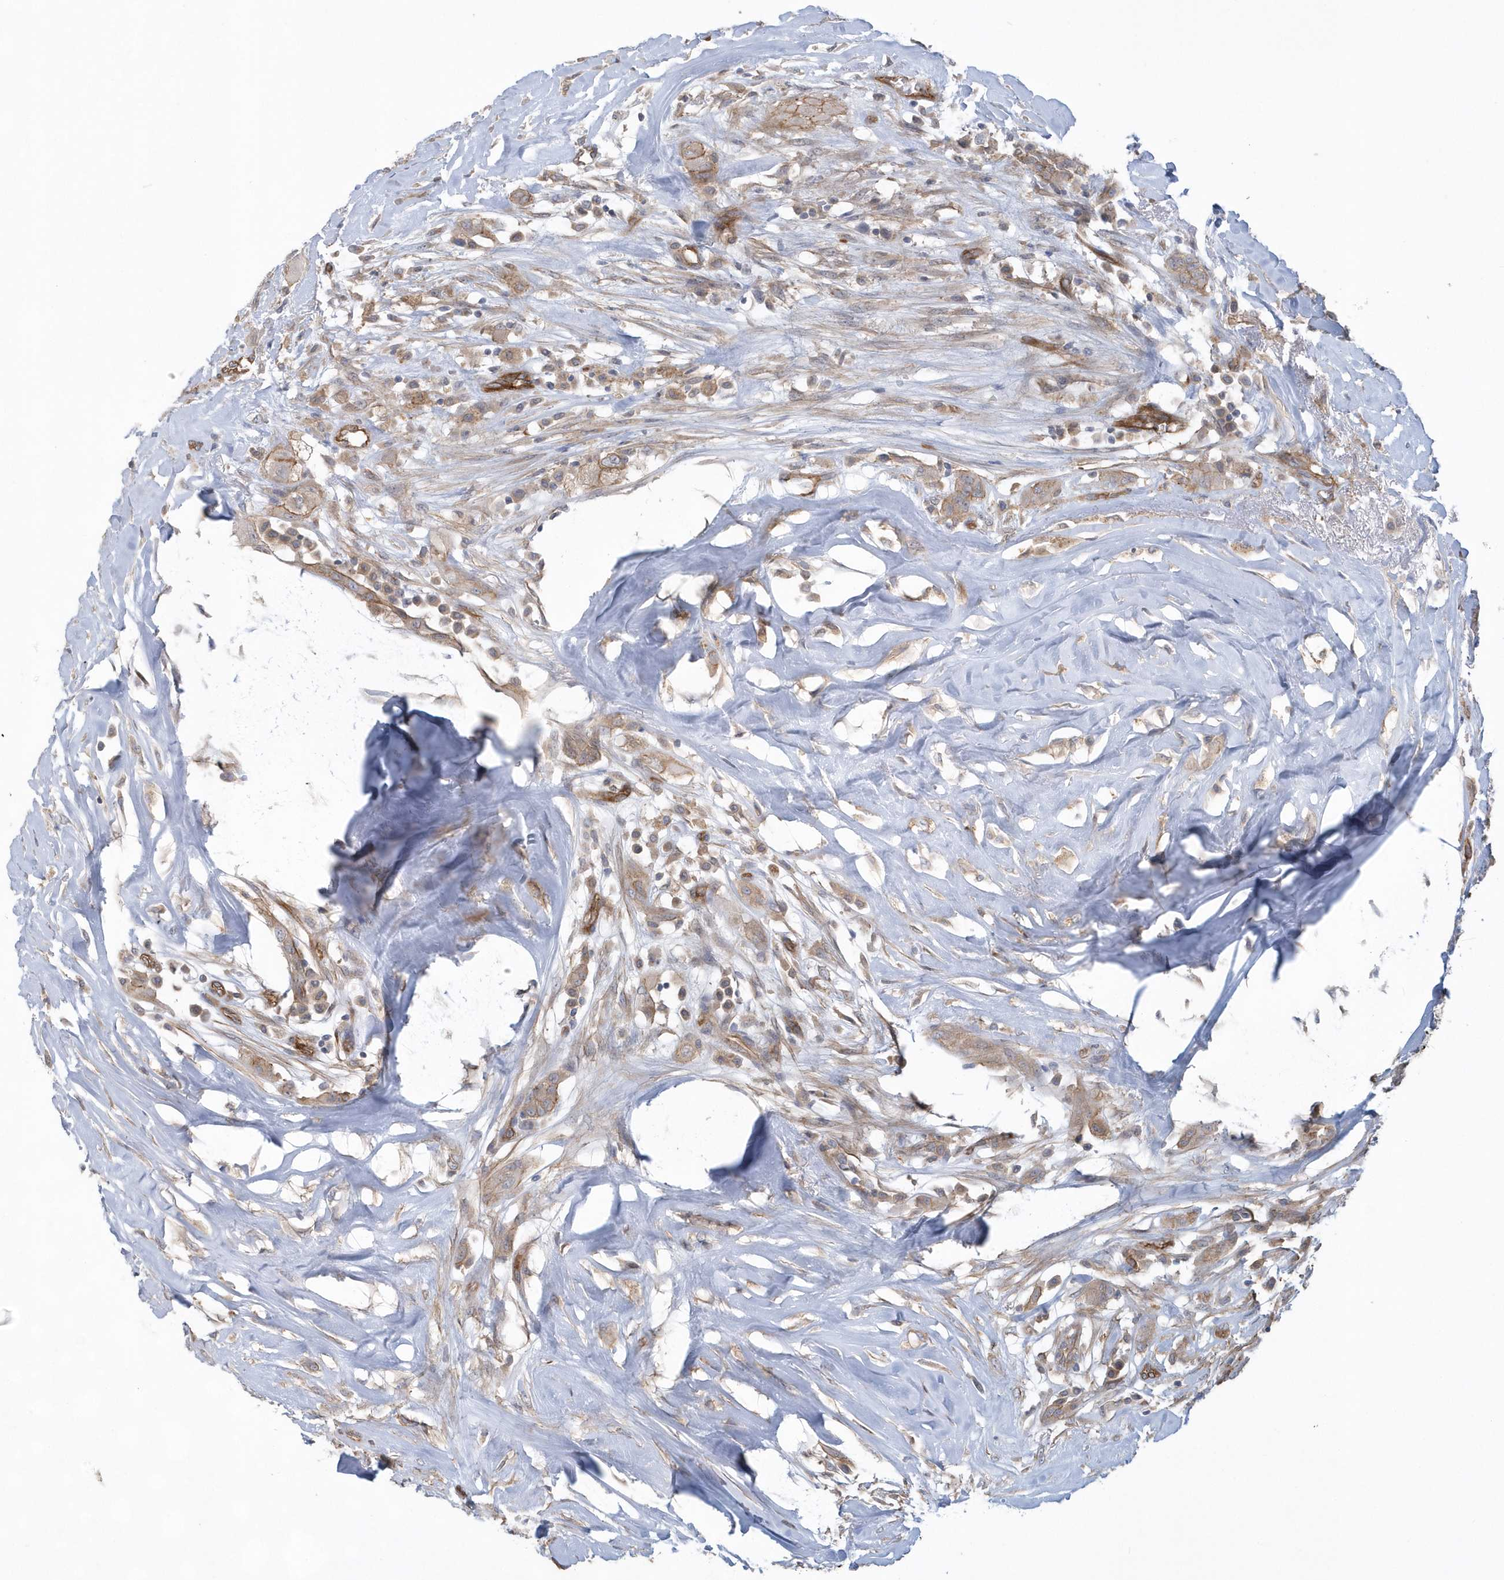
{"staining": {"intensity": "moderate", "quantity": "<25%", "location": "cytoplasmic/membranous"}, "tissue": "thyroid cancer", "cell_type": "Tumor cells", "image_type": "cancer", "snomed": [{"axis": "morphology", "description": "Papillary adenocarcinoma, NOS"}, {"axis": "topography", "description": "Thyroid gland"}], "caption": "This photomicrograph exhibits IHC staining of human papillary adenocarcinoma (thyroid), with low moderate cytoplasmic/membranous expression in approximately <25% of tumor cells.", "gene": "RAI14", "patient": {"sex": "female", "age": 59}}